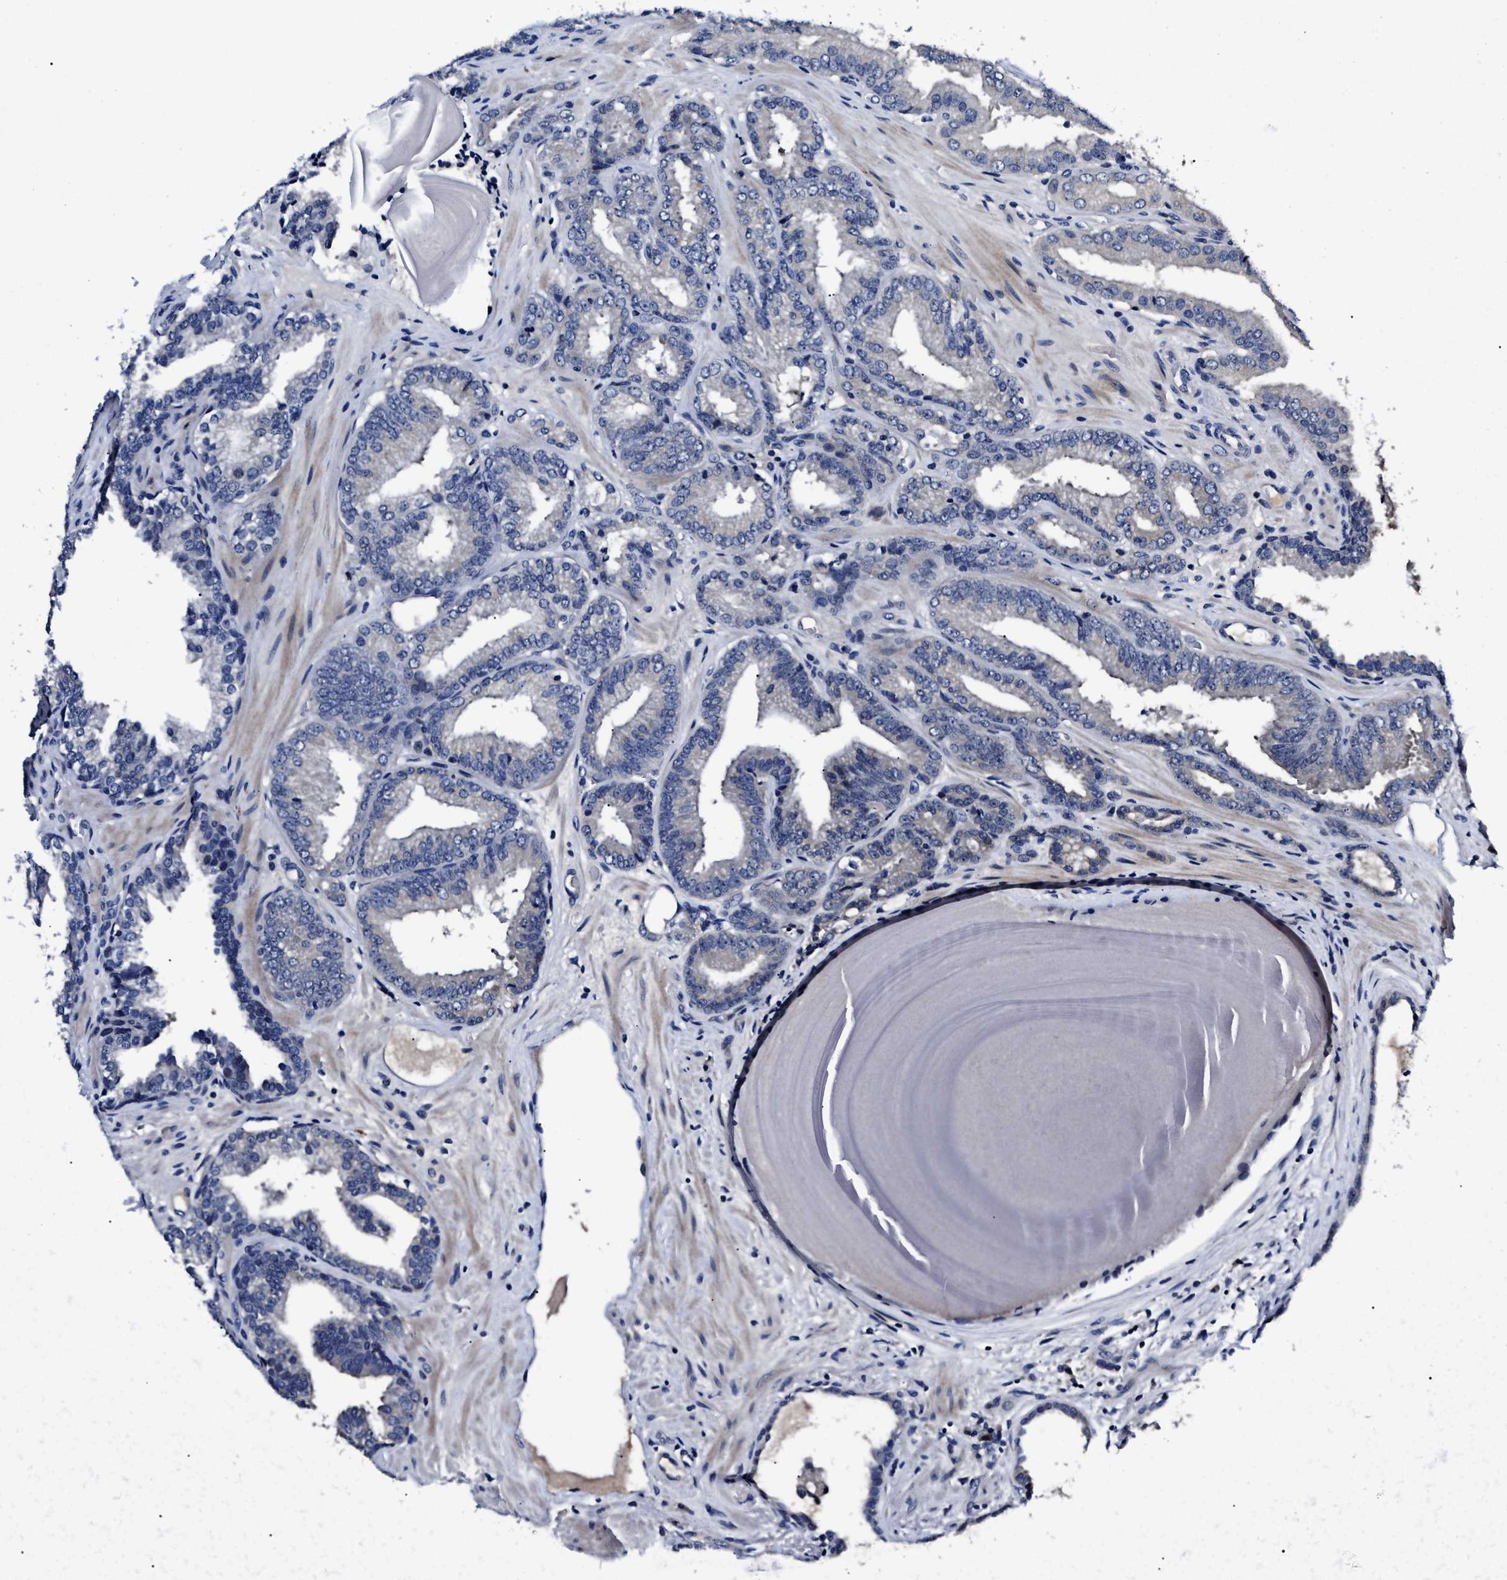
{"staining": {"intensity": "negative", "quantity": "none", "location": "none"}, "tissue": "prostate cancer", "cell_type": "Tumor cells", "image_type": "cancer", "snomed": [{"axis": "morphology", "description": "Adenocarcinoma, Low grade"}, {"axis": "topography", "description": "Prostate"}], "caption": "Immunohistochemistry image of neoplastic tissue: human prostate cancer stained with DAB (3,3'-diaminobenzidine) shows no significant protein staining in tumor cells. (Immunohistochemistry, brightfield microscopy, high magnification).", "gene": "OLFML2A", "patient": {"sex": "male", "age": 65}}